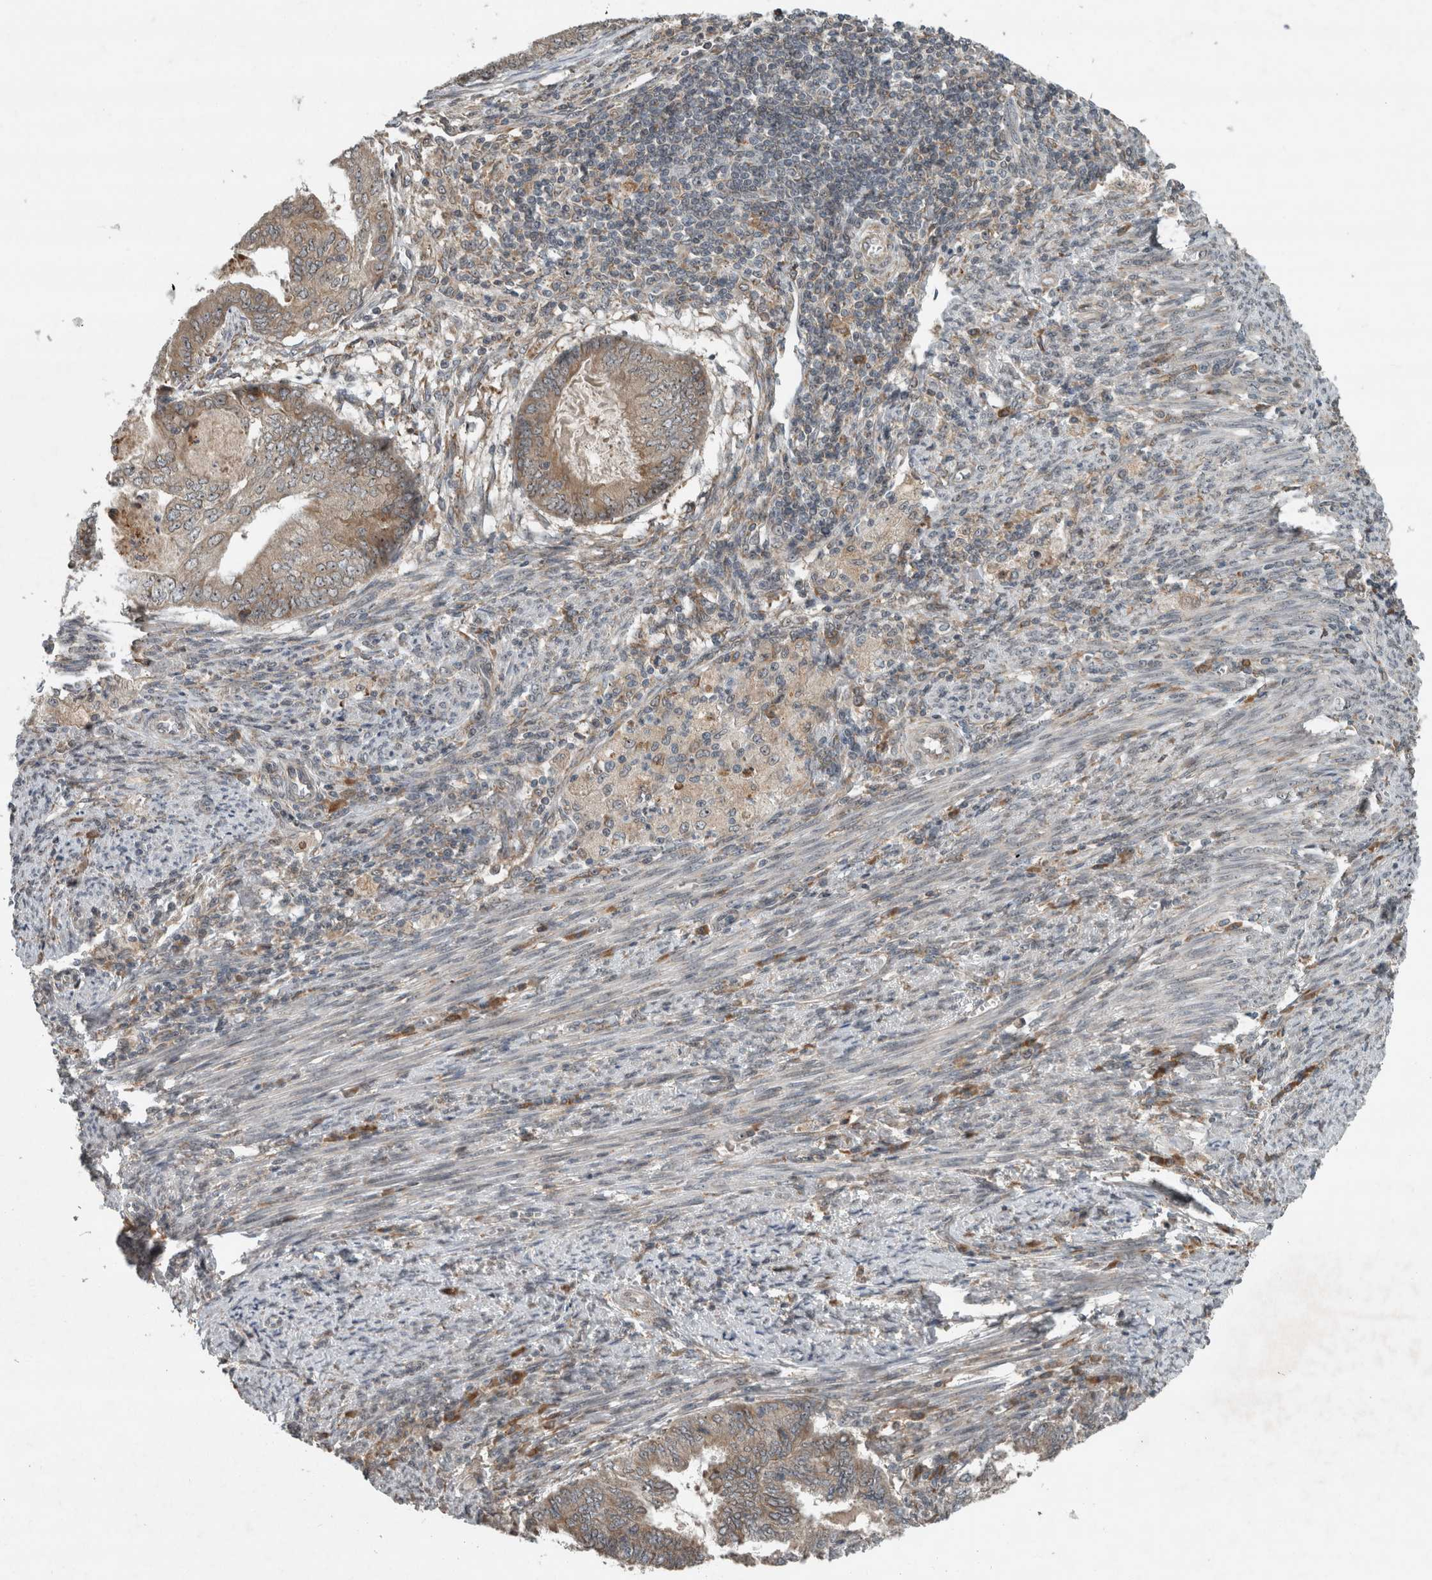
{"staining": {"intensity": "weak", "quantity": "25%-75%", "location": "cytoplasmic/membranous,nuclear"}, "tissue": "endometrial cancer", "cell_type": "Tumor cells", "image_type": "cancer", "snomed": [{"axis": "morphology", "description": "Polyp, NOS"}, {"axis": "morphology", "description": "Adenocarcinoma, NOS"}, {"axis": "morphology", "description": "Adenoma, NOS"}, {"axis": "topography", "description": "Endometrium"}], "caption": "An IHC photomicrograph of neoplastic tissue is shown. Protein staining in brown labels weak cytoplasmic/membranous and nuclear positivity in adenoma (endometrial) within tumor cells.", "gene": "GPR137B", "patient": {"sex": "female", "age": 79}}